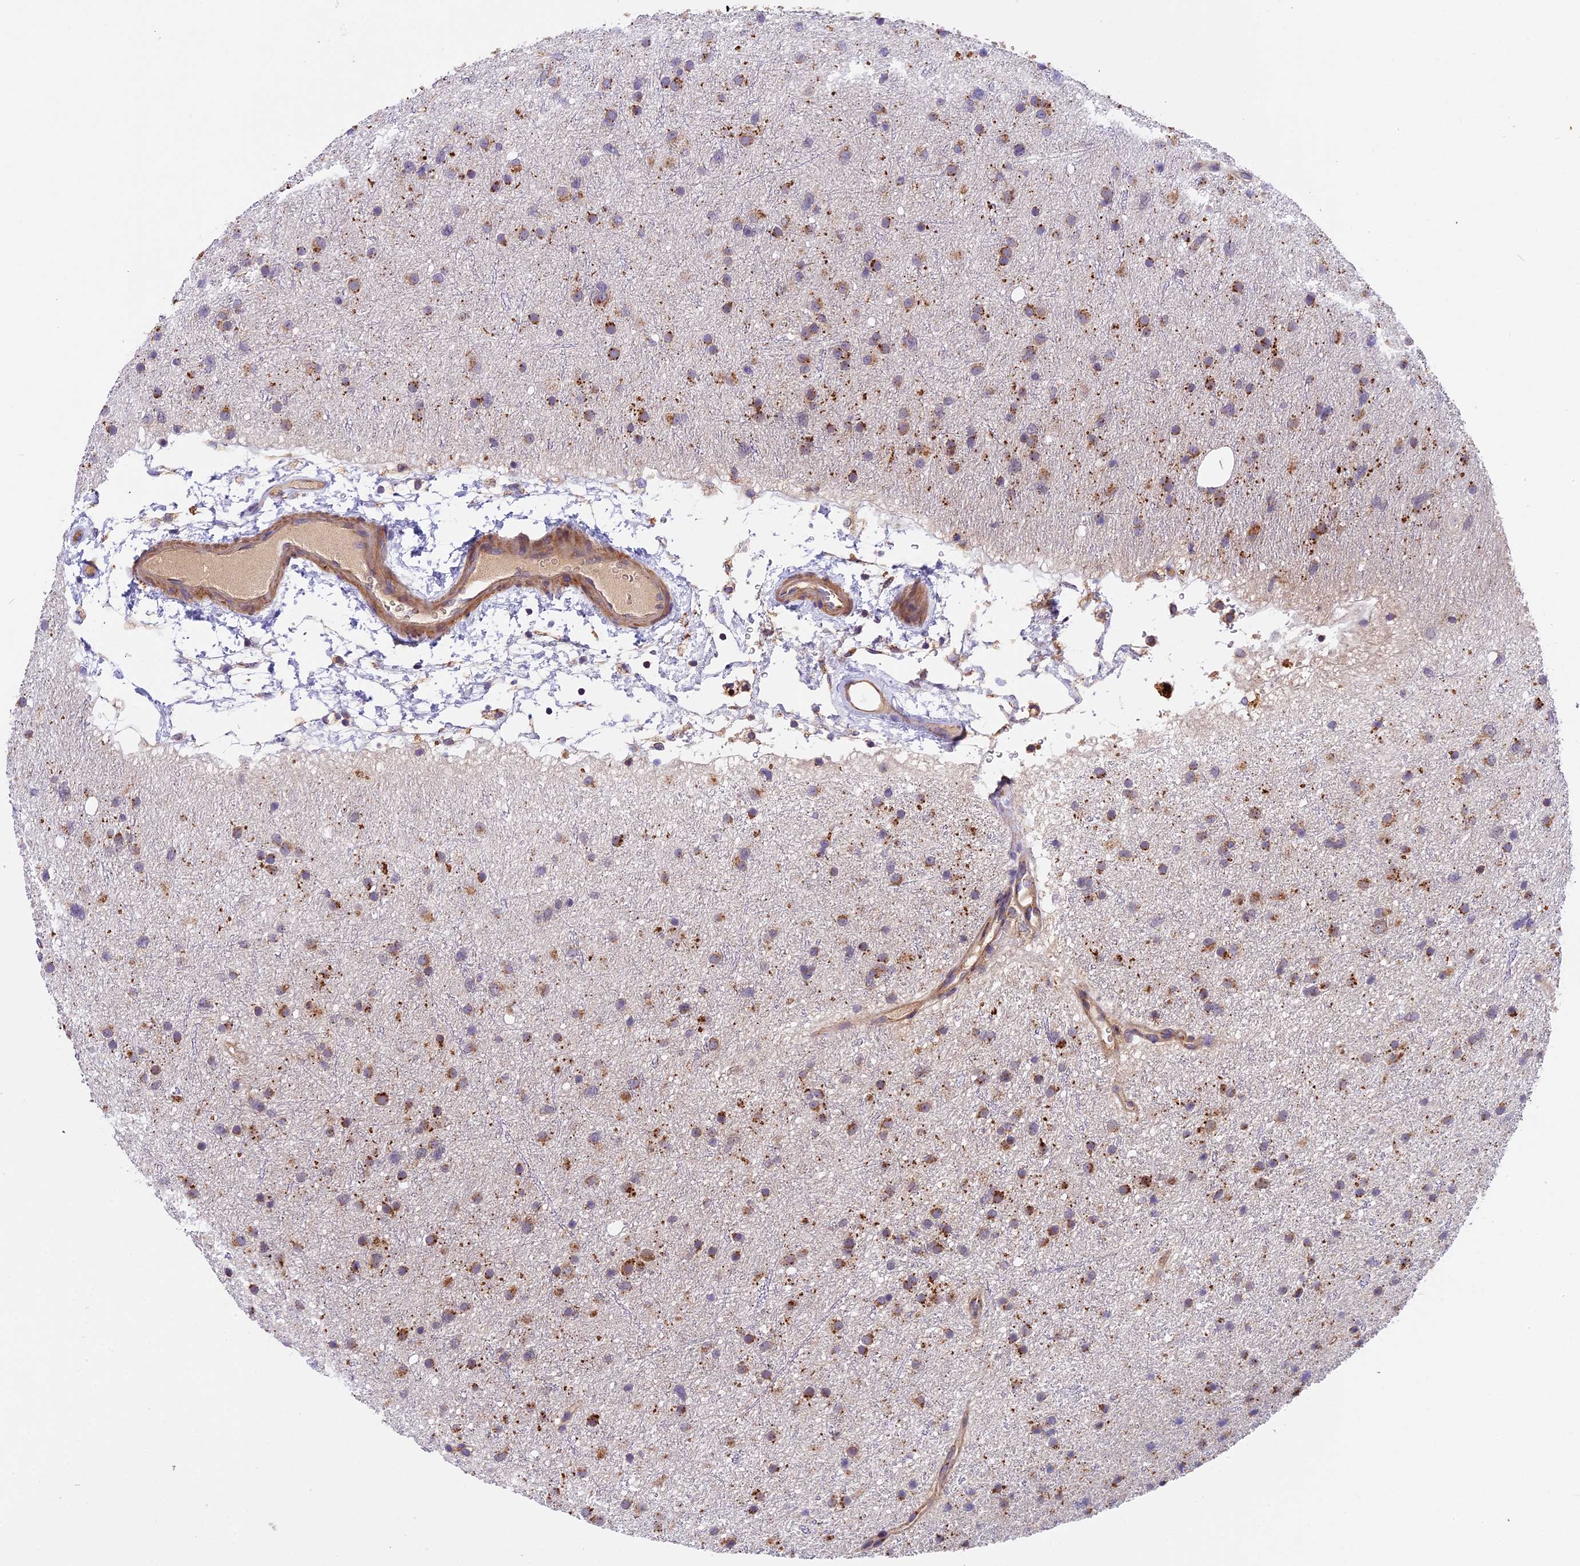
{"staining": {"intensity": "moderate", "quantity": "25%-75%", "location": "cytoplasmic/membranous"}, "tissue": "glioma", "cell_type": "Tumor cells", "image_type": "cancer", "snomed": [{"axis": "morphology", "description": "Glioma, malignant, Low grade"}, {"axis": "topography", "description": "Cerebral cortex"}], "caption": "Immunohistochemistry (IHC) (DAB (3,3'-diaminobenzidine)) staining of human malignant glioma (low-grade) displays moderate cytoplasmic/membranous protein positivity in approximately 25%-75% of tumor cells.", "gene": "COPE", "patient": {"sex": "female", "age": 39}}